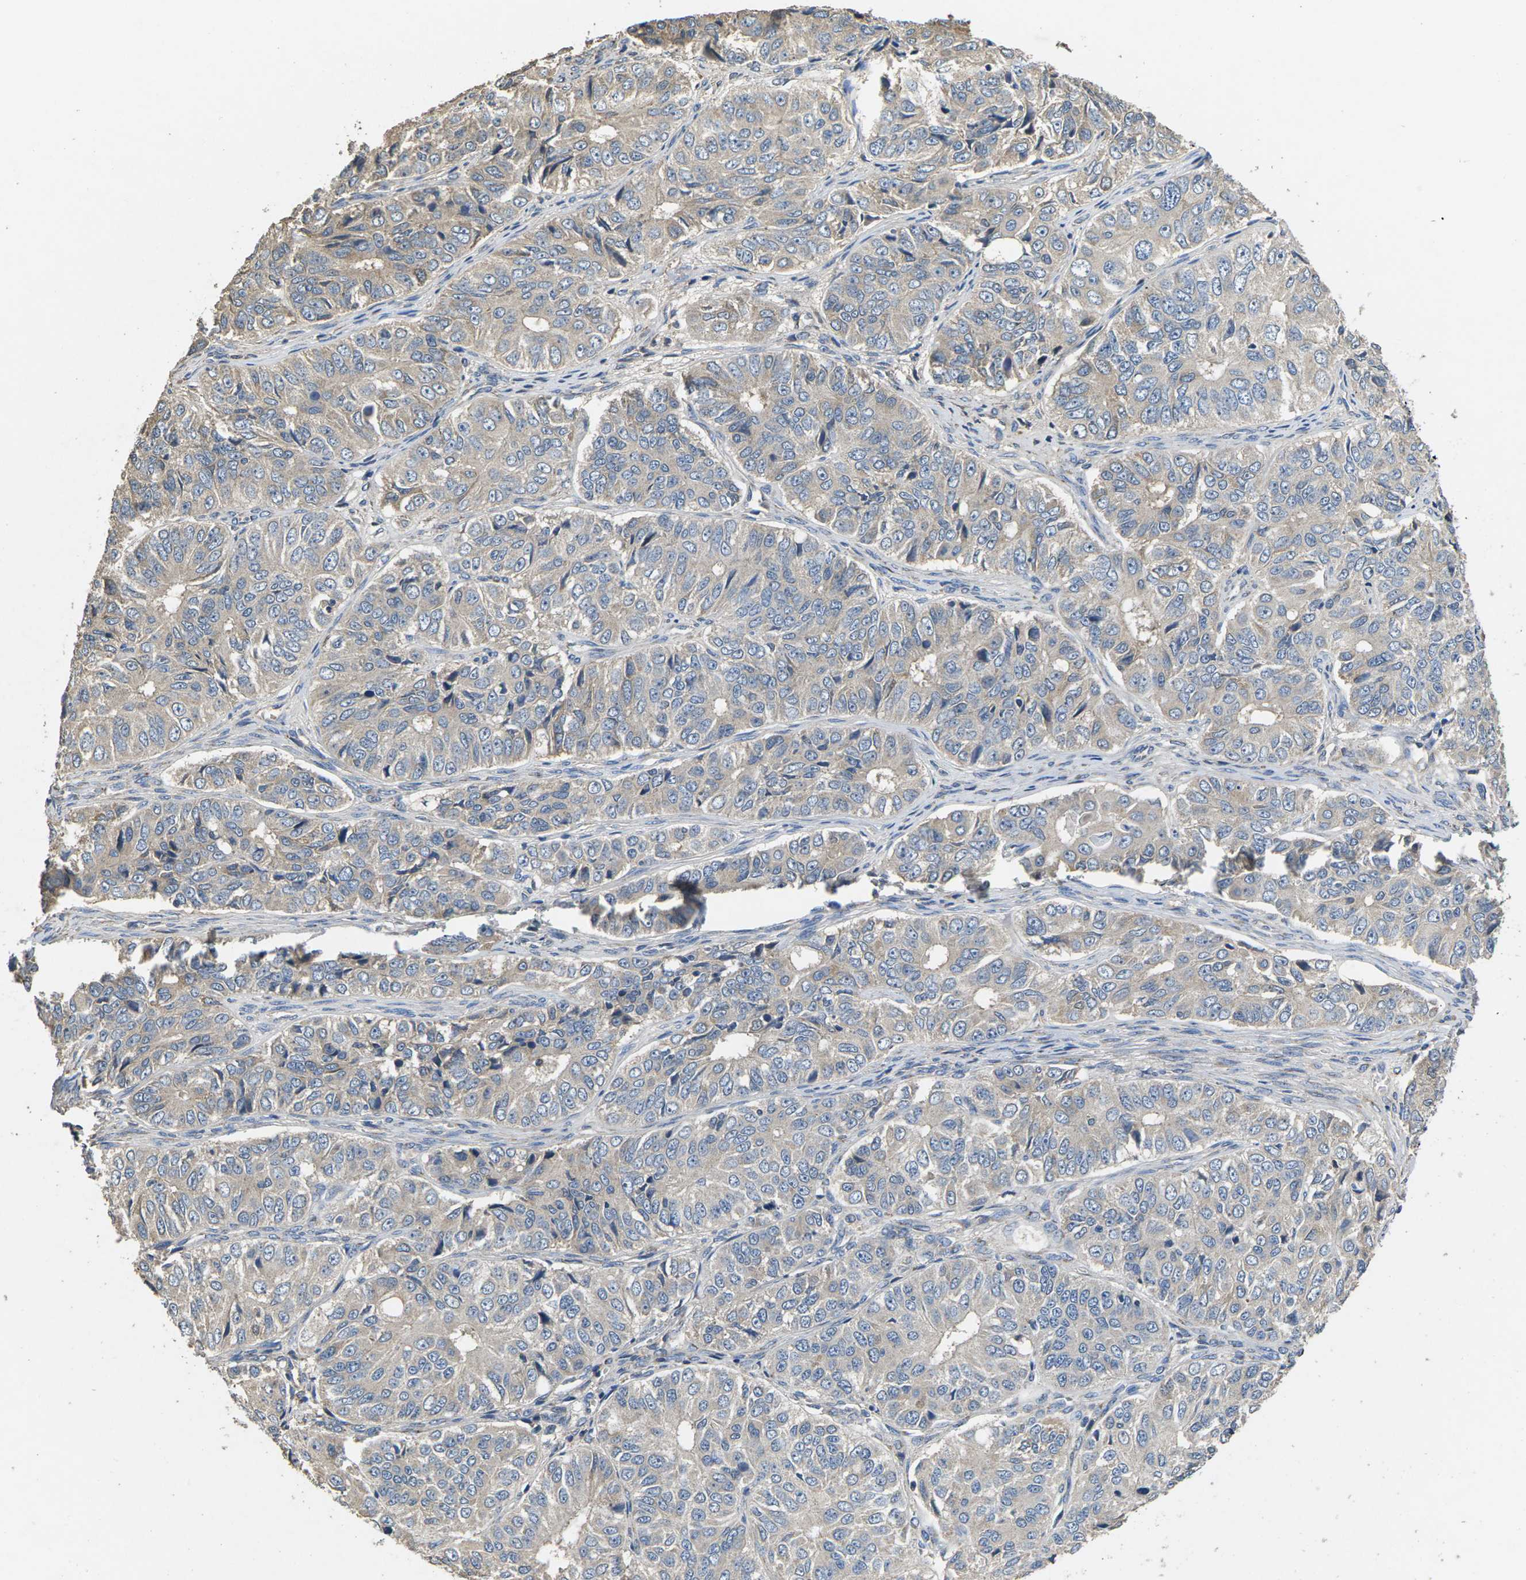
{"staining": {"intensity": "negative", "quantity": "none", "location": "none"}, "tissue": "ovarian cancer", "cell_type": "Tumor cells", "image_type": "cancer", "snomed": [{"axis": "morphology", "description": "Carcinoma, endometroid"}, {"axis": "topography", "description": "Ovary"}], "caption": "Immunohistochemical staining of human ovarian endometroid carcinoma exhibits no significant expression in tumor cells.", "gene": "B4GAT1", "patient": {"sex": "female", "age": 51}}